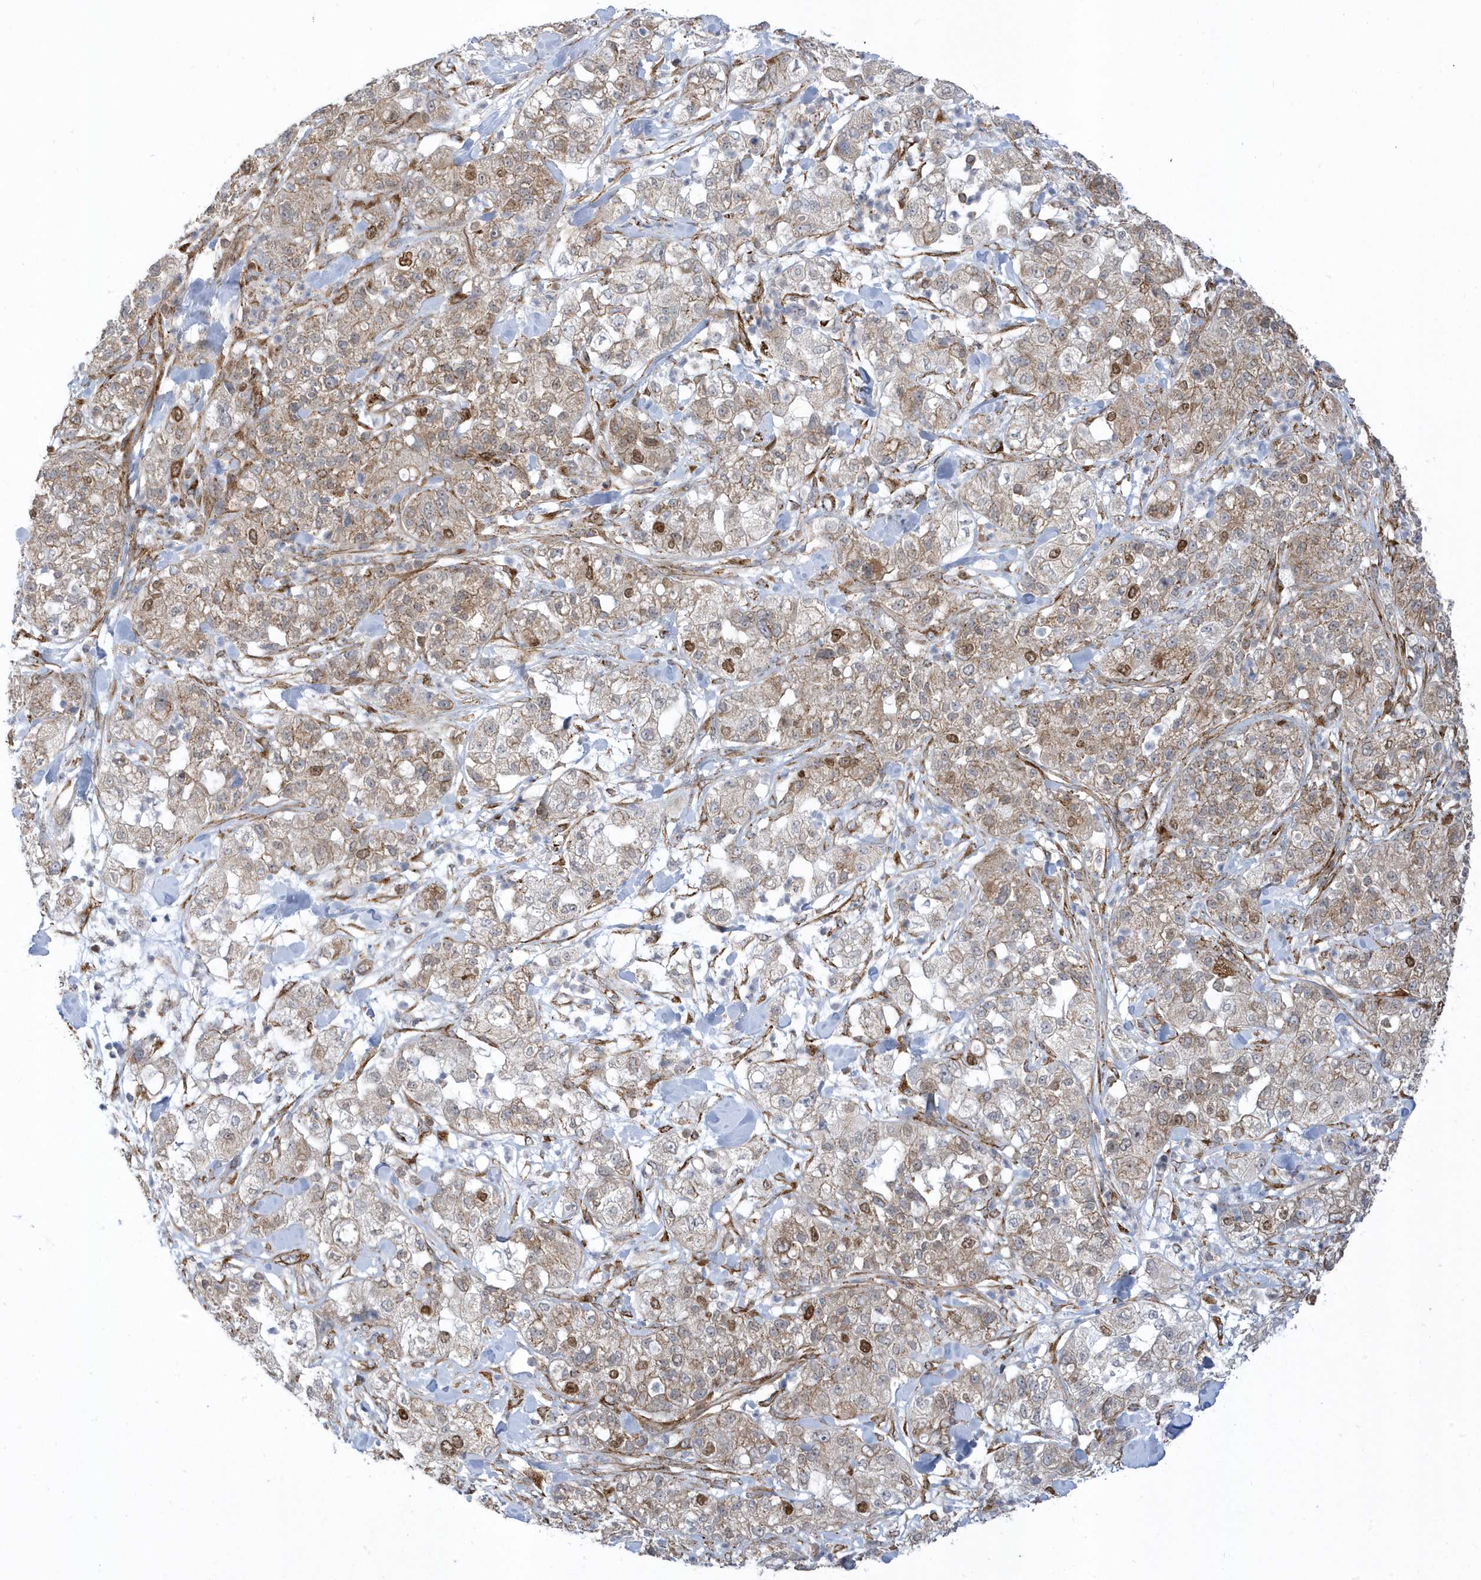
{"staining": {"intensity": "moderate", "quantity": "<25%", "location": "cytoplasmic/membranous,nuclear"}, "tissue": "pancreatic cancer", "cell_type": "Tumor cells", "image_type": "cancer", "snomed": [{"axis": "morphology", "description": "Adenocarcinoma, NOS"}, {"axis": "topography", "description": "Pancreas"}], "caption": "Immunohistochemistry (DAB (3,3'-diaminobenzidine)) staining of human pancreatic cancer (adenocarcinoma) reveals moderate cytoplasmic/membranous and nuclear protein staining in about <25% of tumor cells. Nuclei are stained in blue.", "gene": "HRH4", "patient": {"sex": "female", "age": 78}}